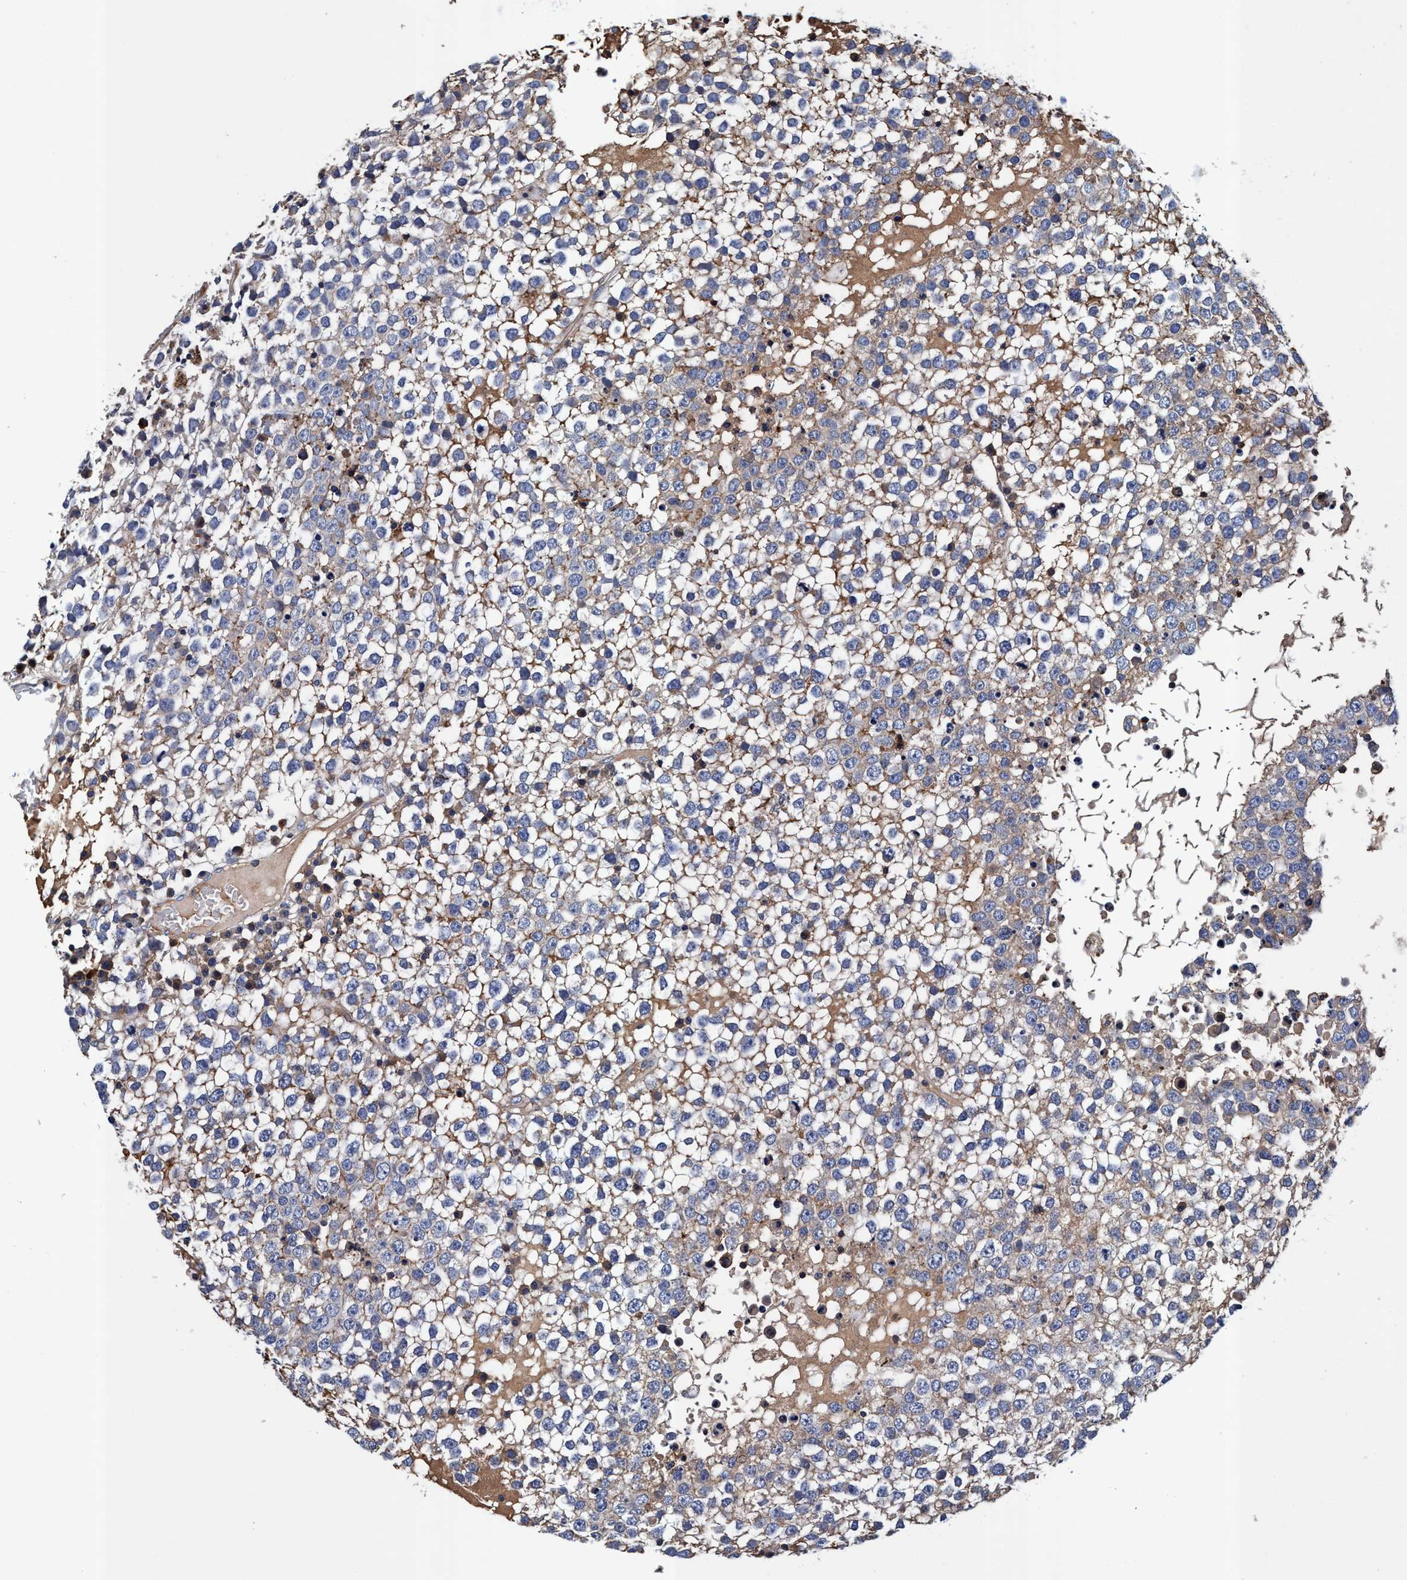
{"staining": {"intensity": "moderate", "quantity": "25%-75%", "location": "cytoplasmic/membranous"}, "tissue": "testis cancer", "cell_type": "Tumor cells", "image_type": "cancer", "snomed": [{"axis": "morphology", "description": "Seminoma, NOS"}, {"axis": "topography", "description": "Testis"}], "caption": "A histopathology image of testis cancer (seminoma) stained for a protein displays moderate cytoplasmic/membranous brown staining in tumor cells. (Stains: DAB in brown, nuclei in blue, Microscopy: brightfield microscopy at high magnification).", "gene": "RNF208", "patient": {"sex": "male", "age": 65}}